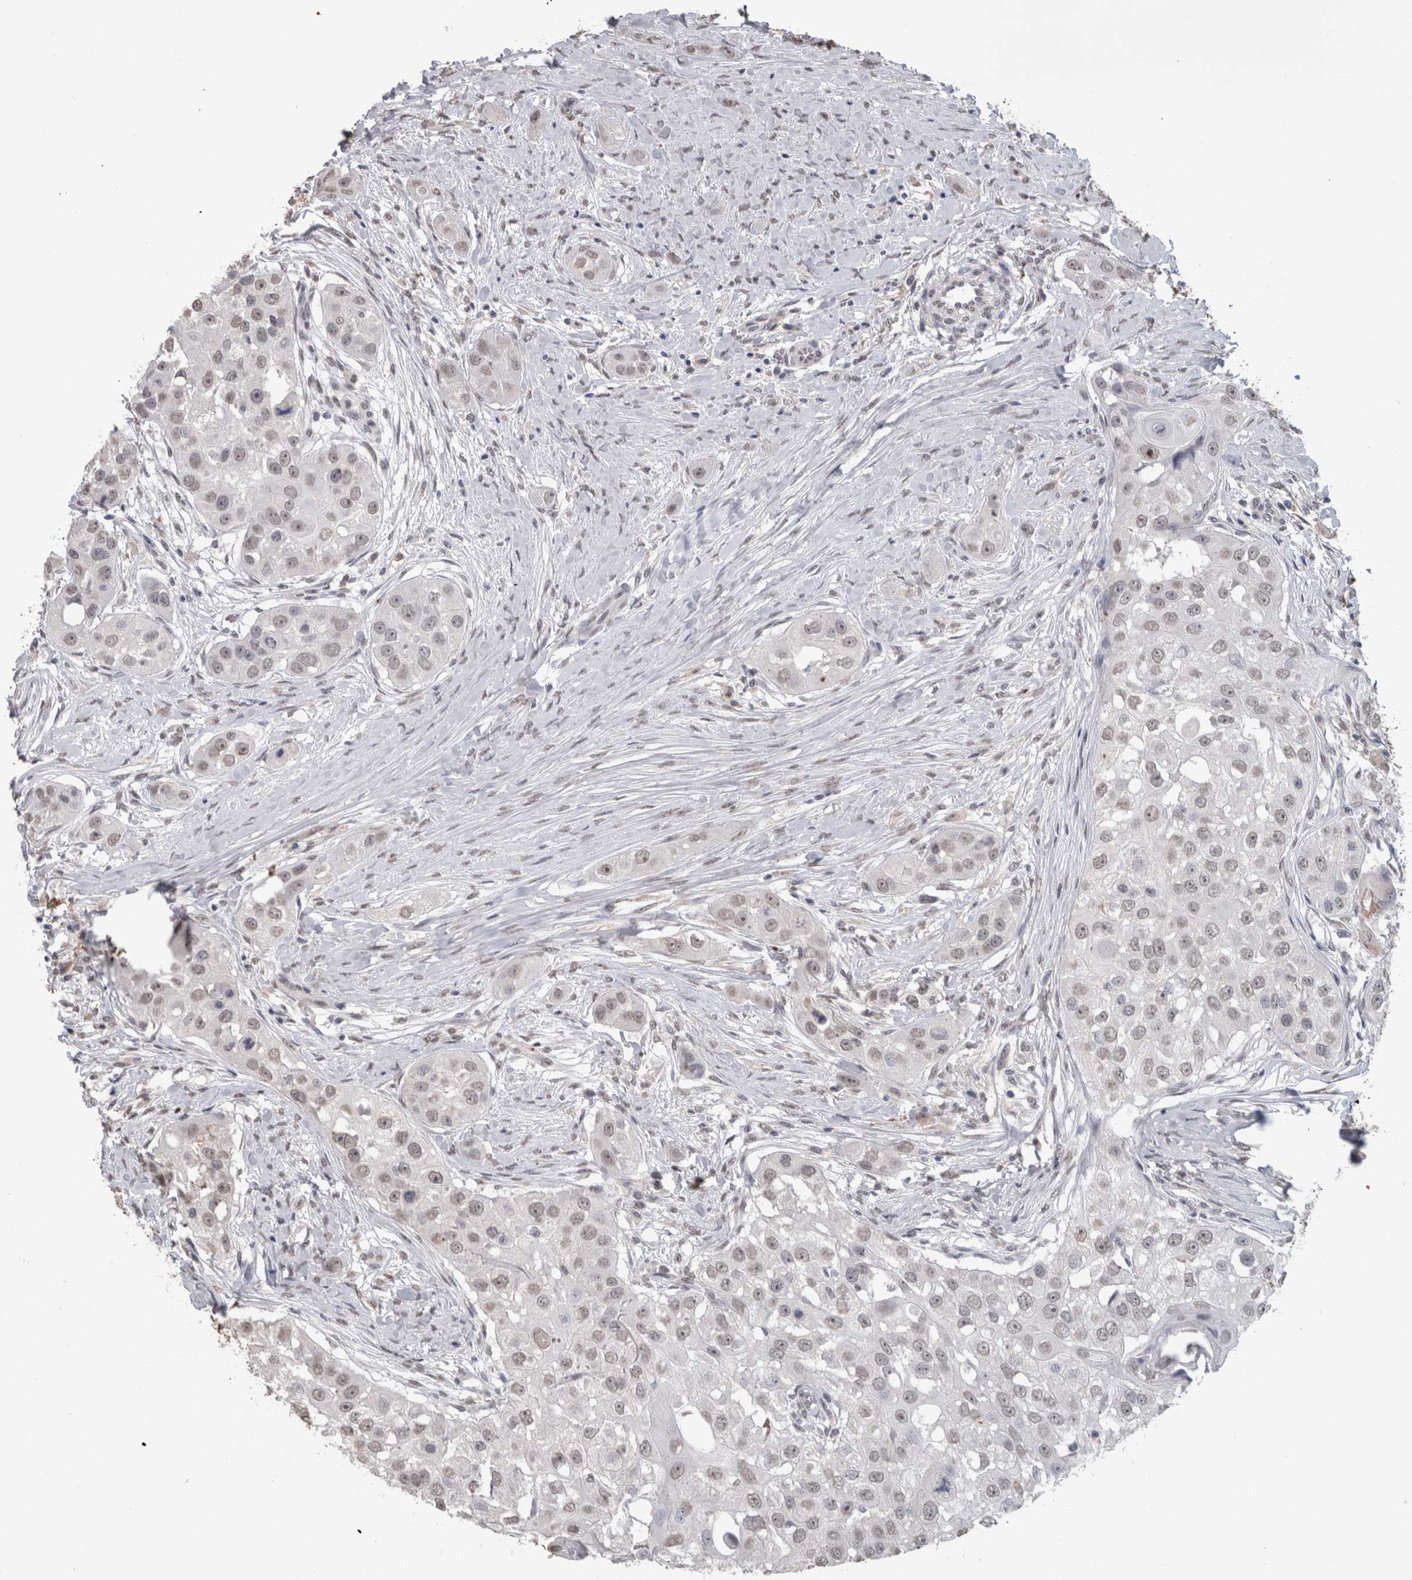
{"staining": {"intensity": "weak", "quantity": "25%-75%", "location": "nuclear"}, "tissue": "head and neck cancer", "cell_type": "Tumor cells", "image_type": "cancer", "snomed": [{"axis": "morphology", "description": "Normal tissue, NOS"}, {"axis": "morphology", "description": "Squamous cell carcinoma, NOS"}, {"axis": "topography", "description": "Skeletal muscle"}, {"axis": "topography", "description": "Head-Neck"}], "caption": "Tumor cells reveal low levels of weak nuclear staining in about 25%-75% of cells in human head and neck cancer (squamous cell carcinoma).", "gene": "PAX5", "patient": {"sex": "male", "age": 51}}